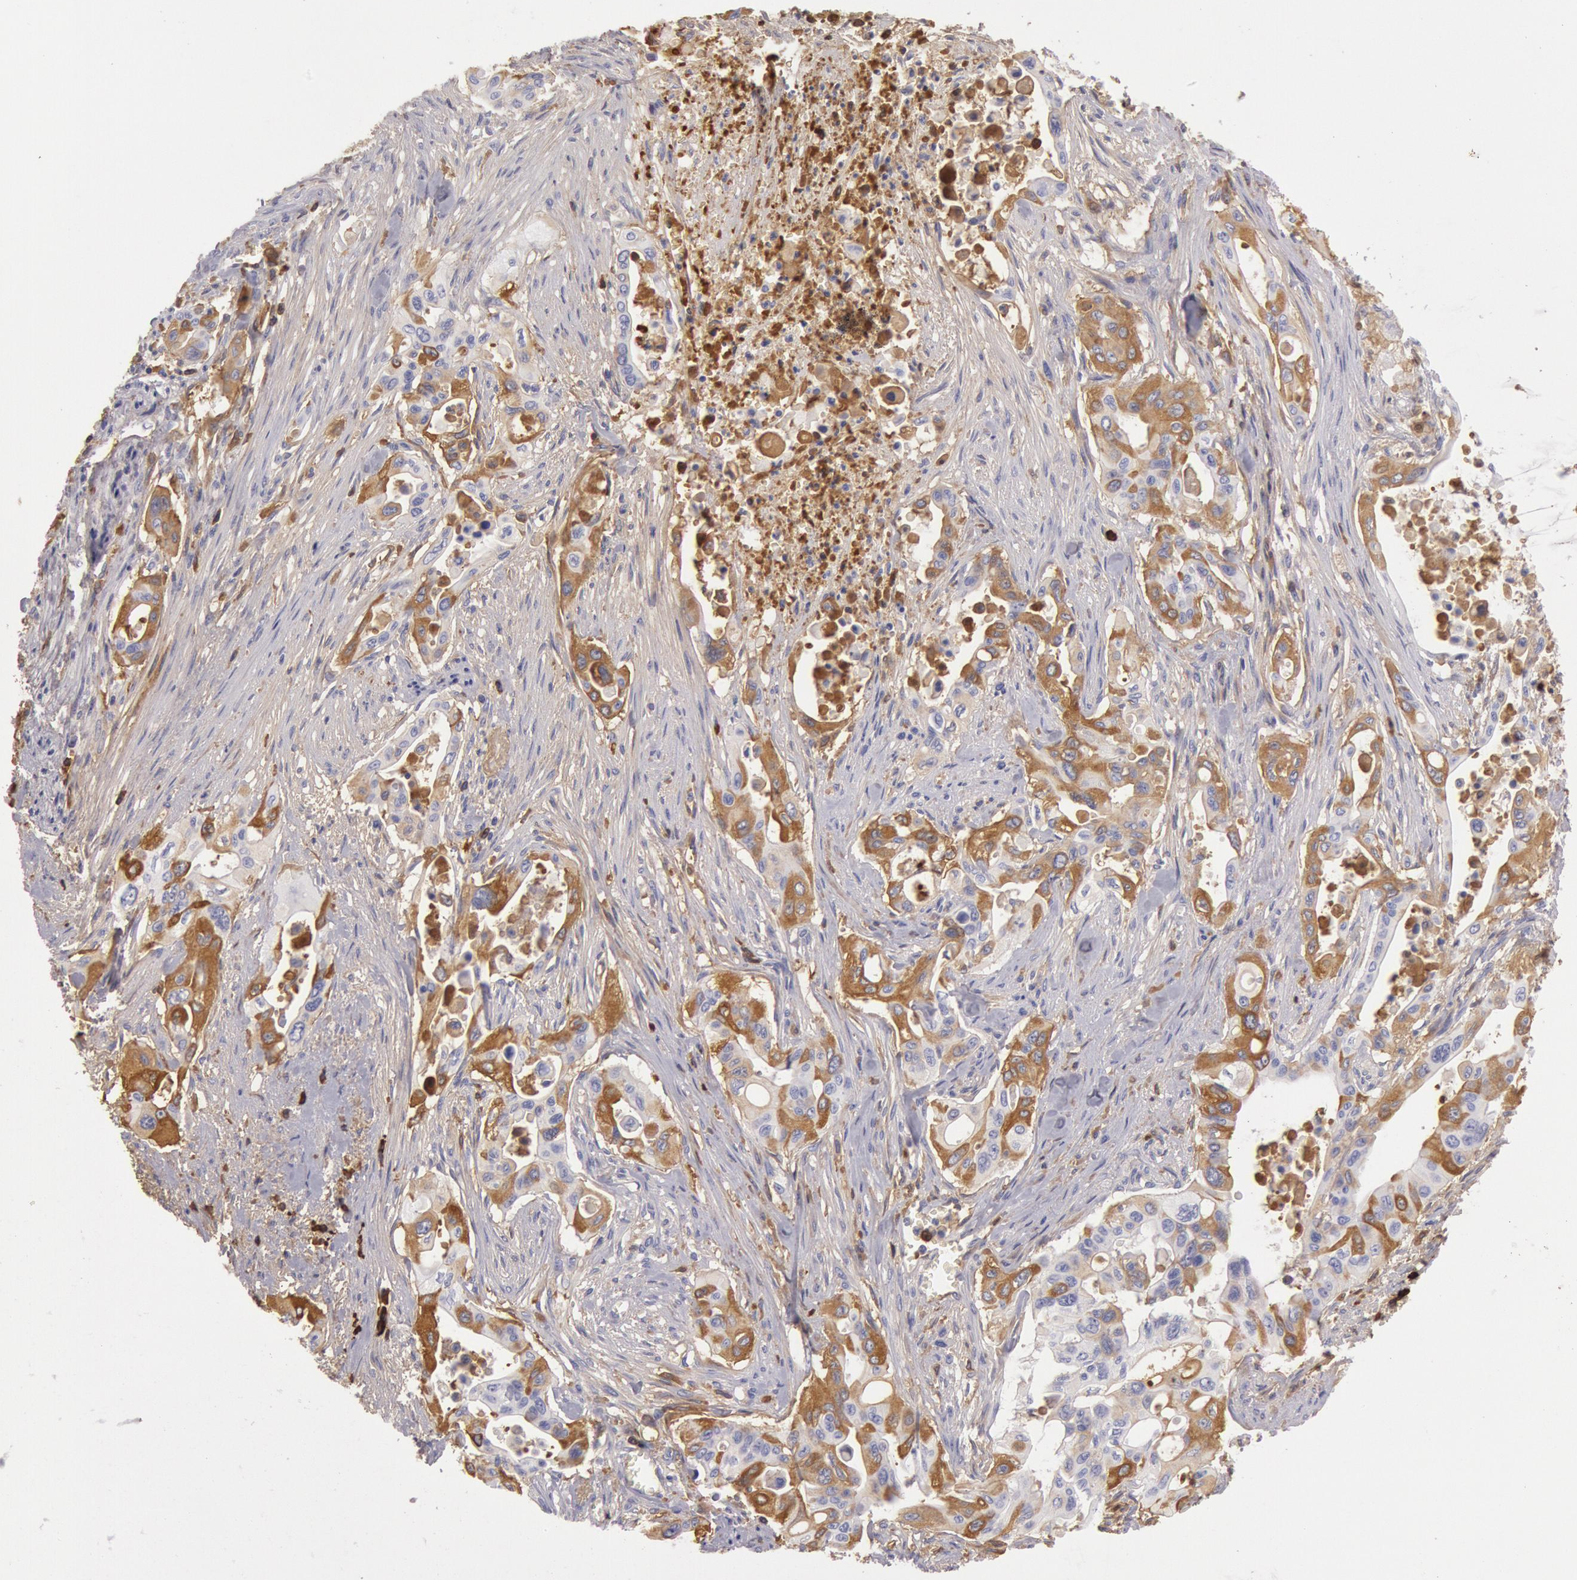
{"staining": {"intensity": "weak", "quantity": ">75%", "location": "cytoplasmic/membranous"}, "tissue": "pancreatic cancer", "cell_type": "Tumor cells", "image_type": "cancer", "snomed": [{"axis": "morphology", "description": "Adenocarcinoma, NOS"}, {"axis": "topography", "description": "Pancreas"}], "caption": "Pancreatic cancer (adenocarcinoma) stained with DAB (3,3'-diaminobenzidine) IHC exhibits low levels of weak cytoplasmic/membranous staining in approximately >75% of tumor cells. Nuclei are stained in blue.", "gene": "IGHG1", "patient": {"sex": "male", "age": 77}}